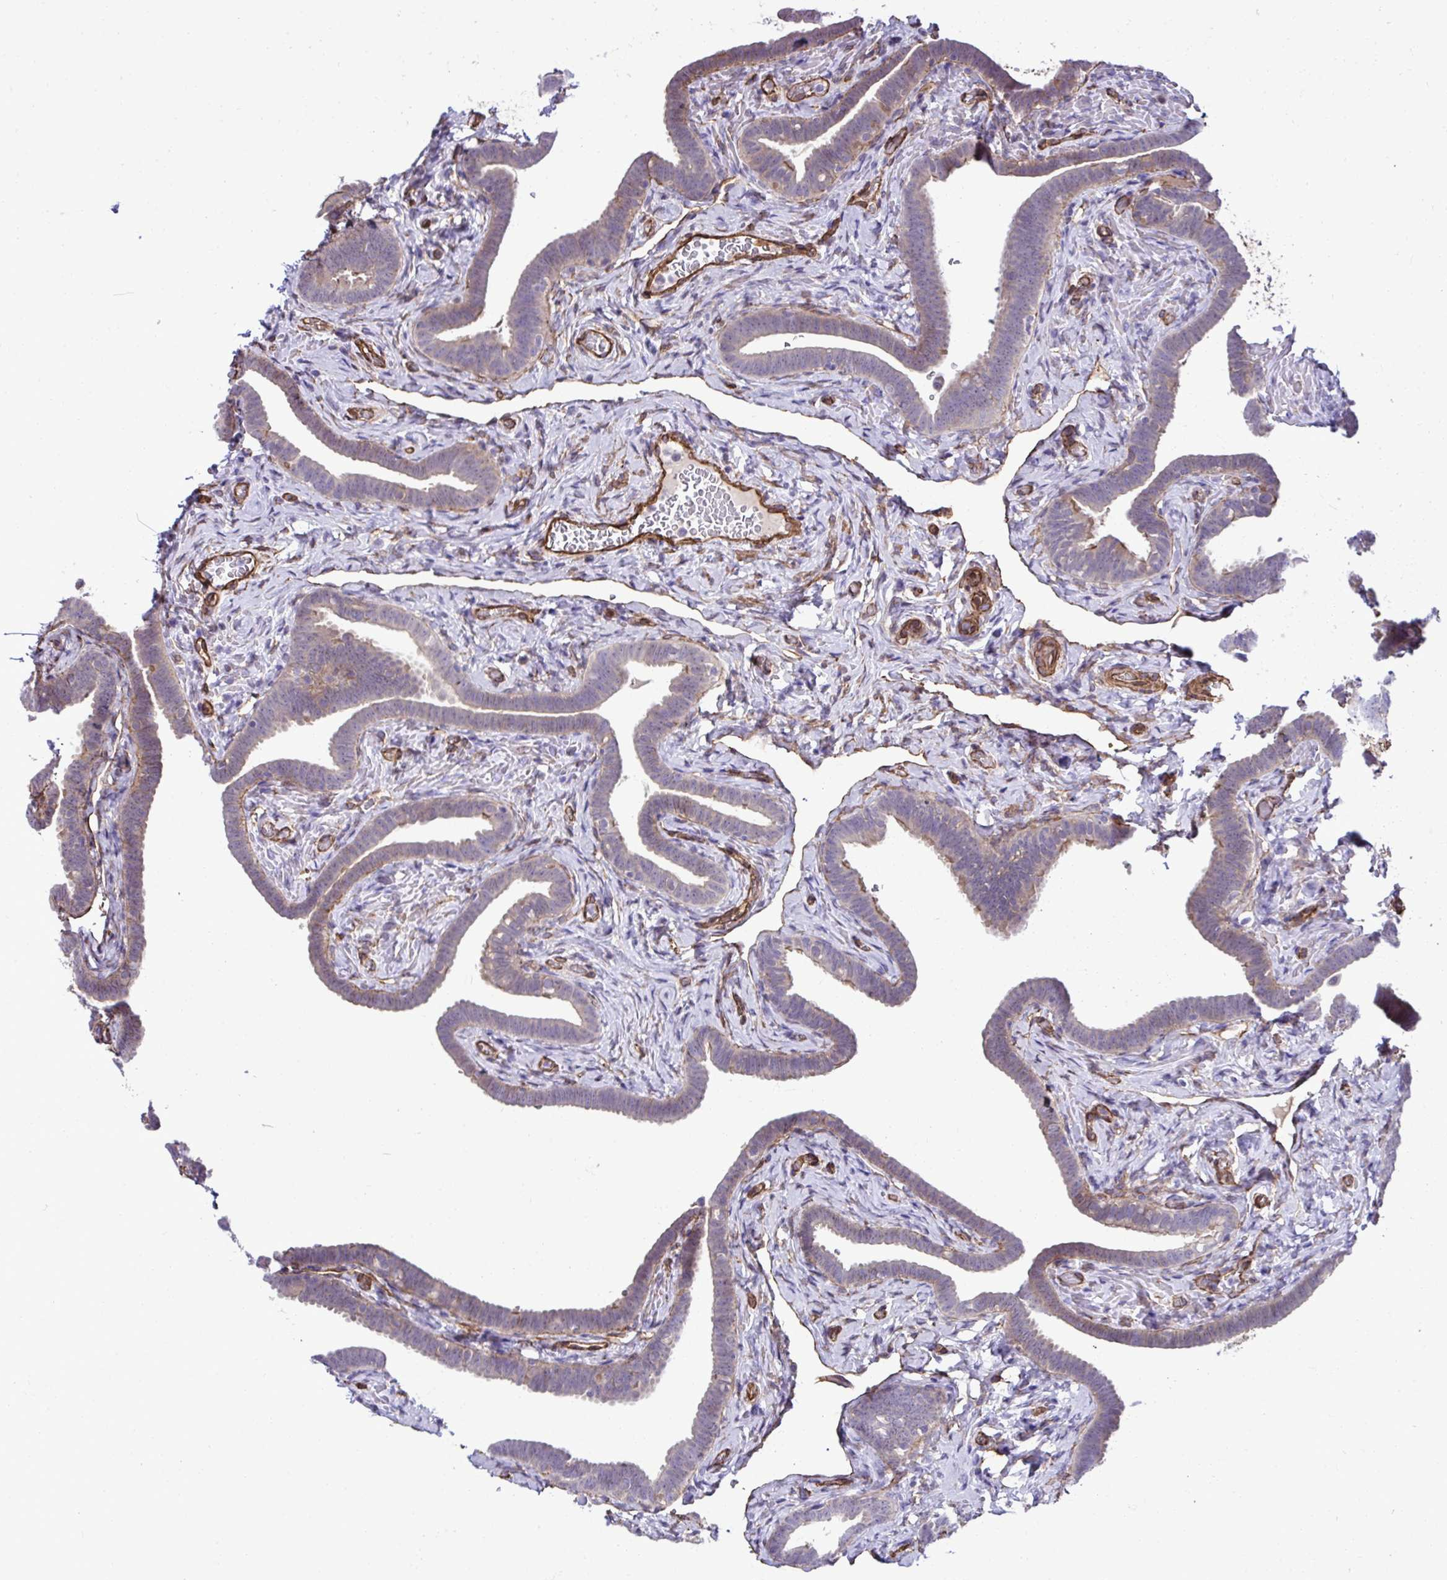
{"staining": {"intensity": "weak", "quantity": "25%-75%", "location": "cytoplasmic/membranous"}, "tissue": "fallopian tube", "cell_type": "Glandular cells", "image_type": "normal", "snomed": [{"axis": "morphology", "description": "Normal tissue, NOS"}, {"axis": "topography", "description": "Fallopian tube"}], "caption": "Glandular cells show low levels of weak cytoplasmic/membranous expression in about 25%-75% of cells in benign fallopian tube.", "gene": "TRIM52", "patient": {"sex": "female", "age": 69}}